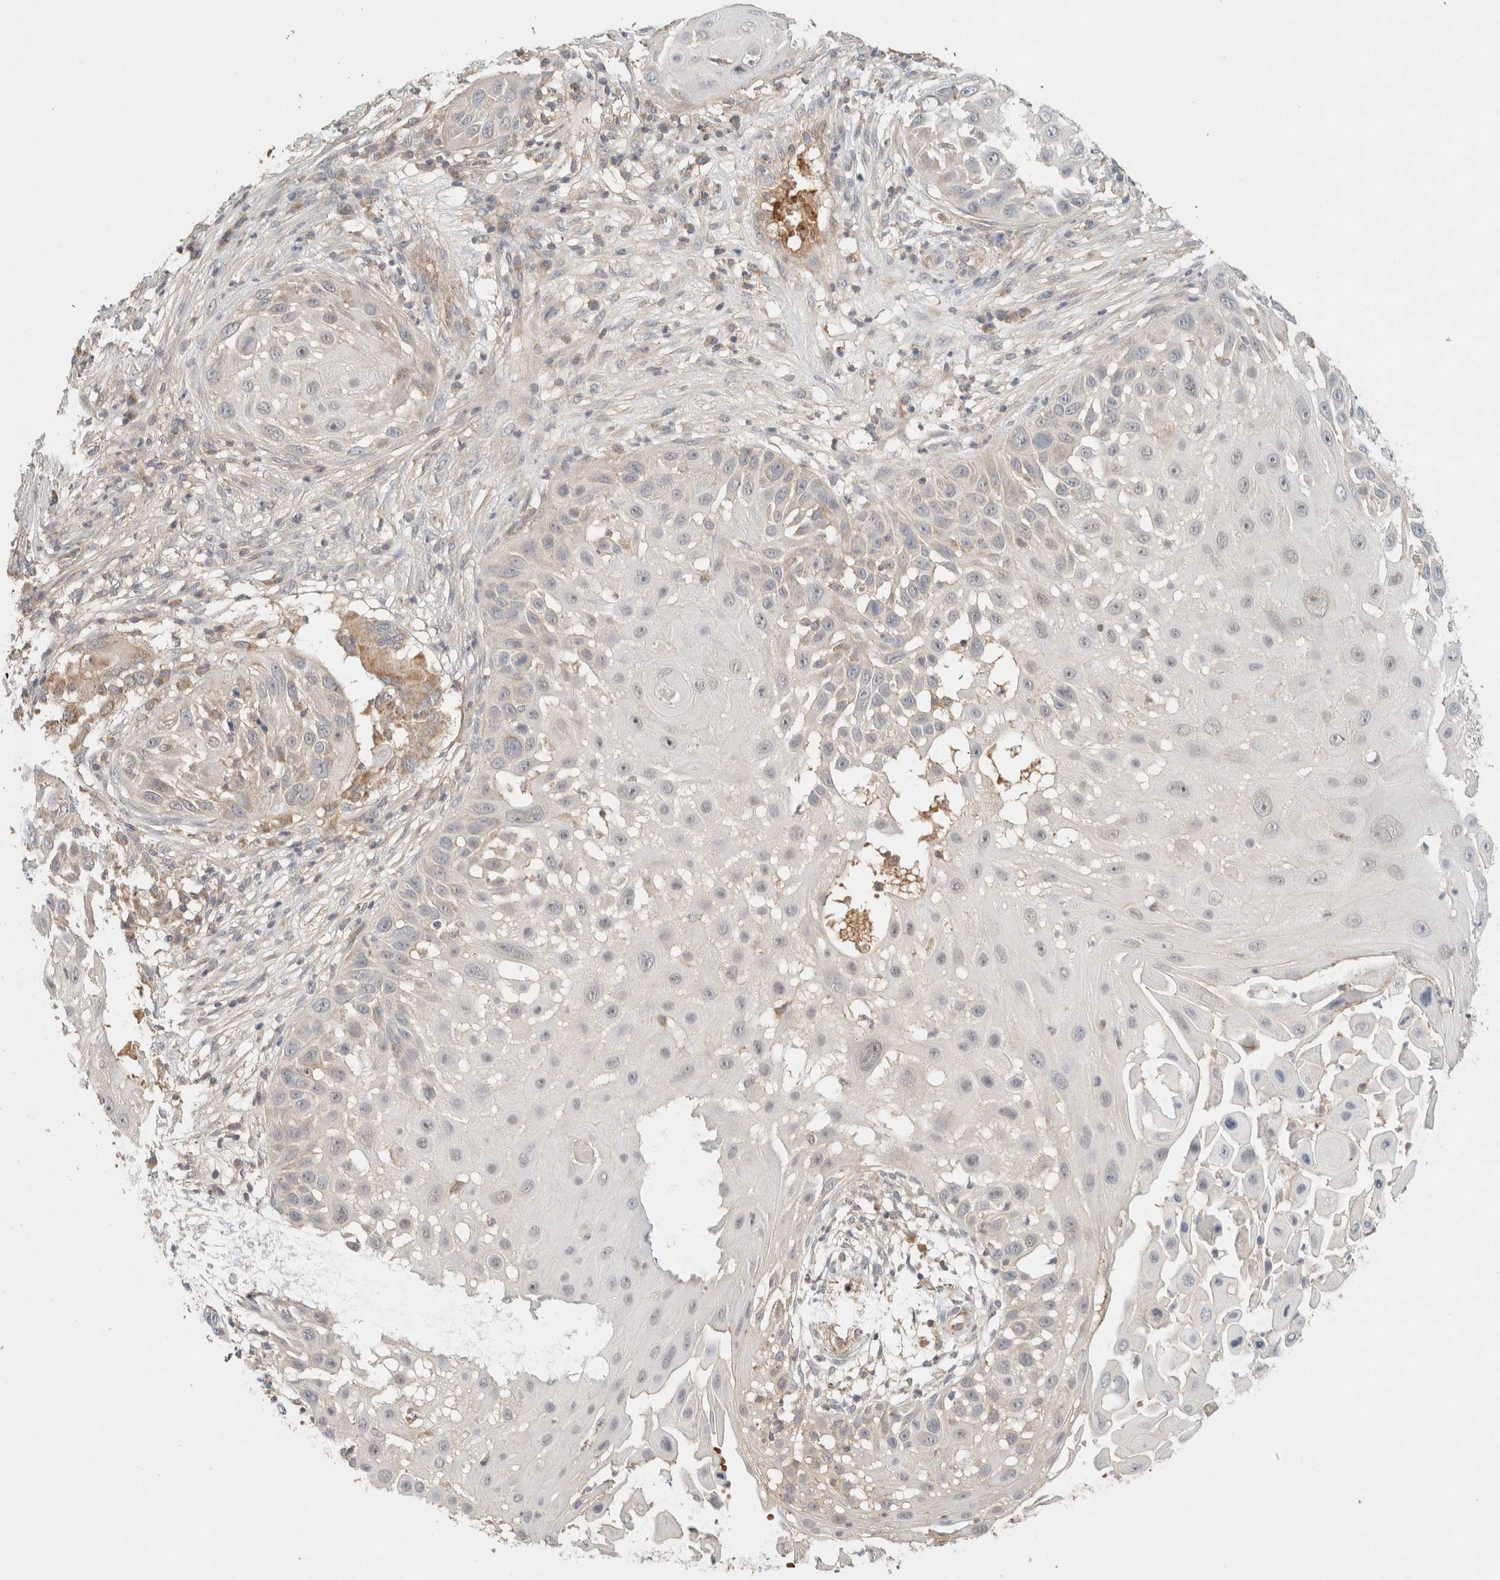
{"staining": {"intensity": "negative", "quantity": "none", "location": "none"}, "tissue": "skin cancer", "cell_type": "Tumor cells", "image_type": "cancer", "snomed": [{"axis": "morphology", "description": "Squamous cell carcinoma, NOS"}, {"axis": "topography", "description": "Skin"}], "caption": "High magnification brightfield microscopy of squamous cell carcinoma (skin) stained with DAB (3,3'-diaminobenzidine) (brown) and counterstained with hematoxylin (blue): tumor cells show no significant expression.", "gene": "MRM3", "patient": {"sex": "female", "age": 44}}